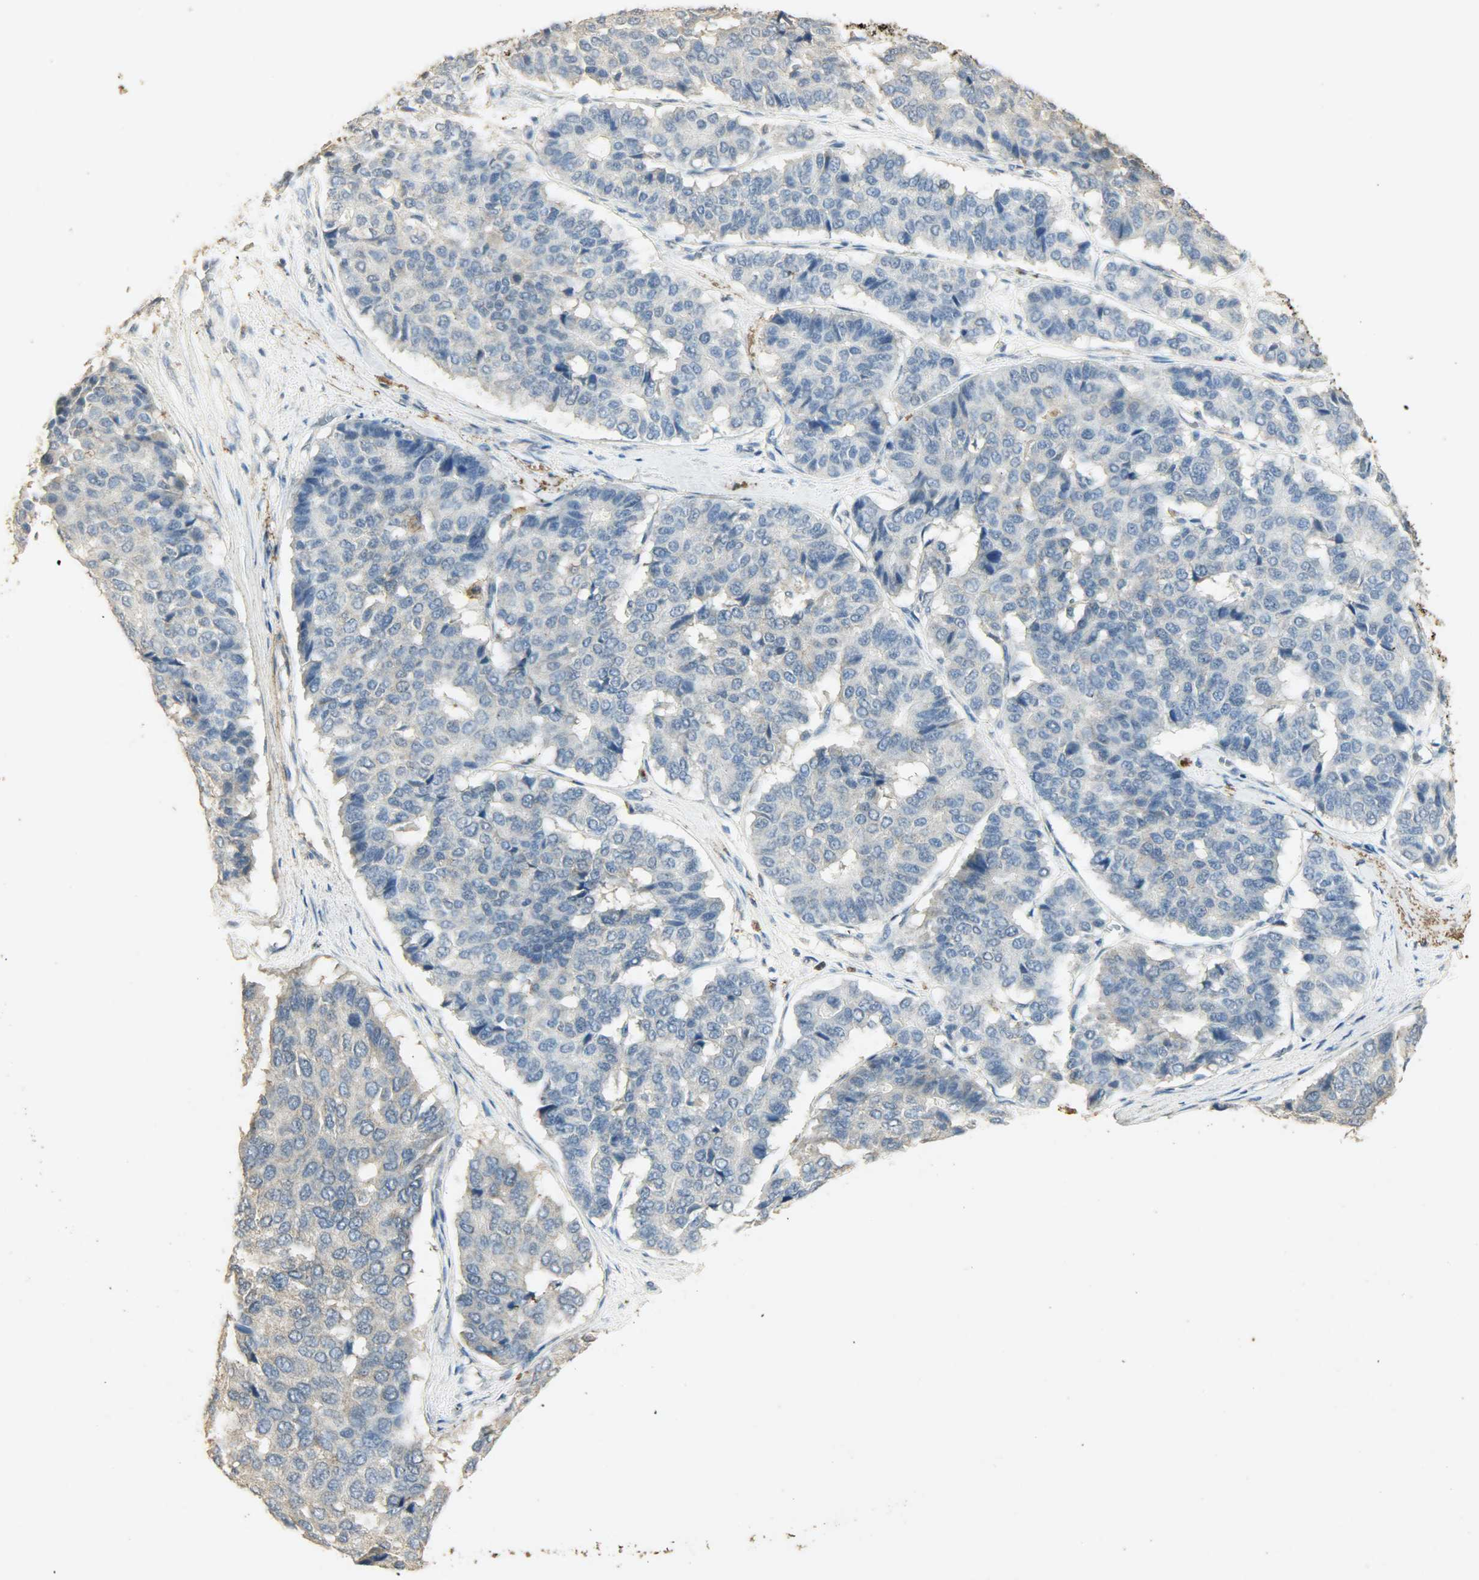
{"staining": {"intensity": "negative", "quantity": "none", "location": "none"}, "tissue": "pancreatic cancer", "cell_type": "Tumor cells", "image_type": "cancer", "snomed": [{"axis": "morphology", "description": "Adenocarcinoma, NOS"}, {"axis": "topography", "description": "Pancreas"}], "caption": "A histopathology image of human adenocarcinoma (pancreatic) is negative for staining in tumor cells.", "gene": "ASB9", "patient": {"sex": "male", "age": 50}}